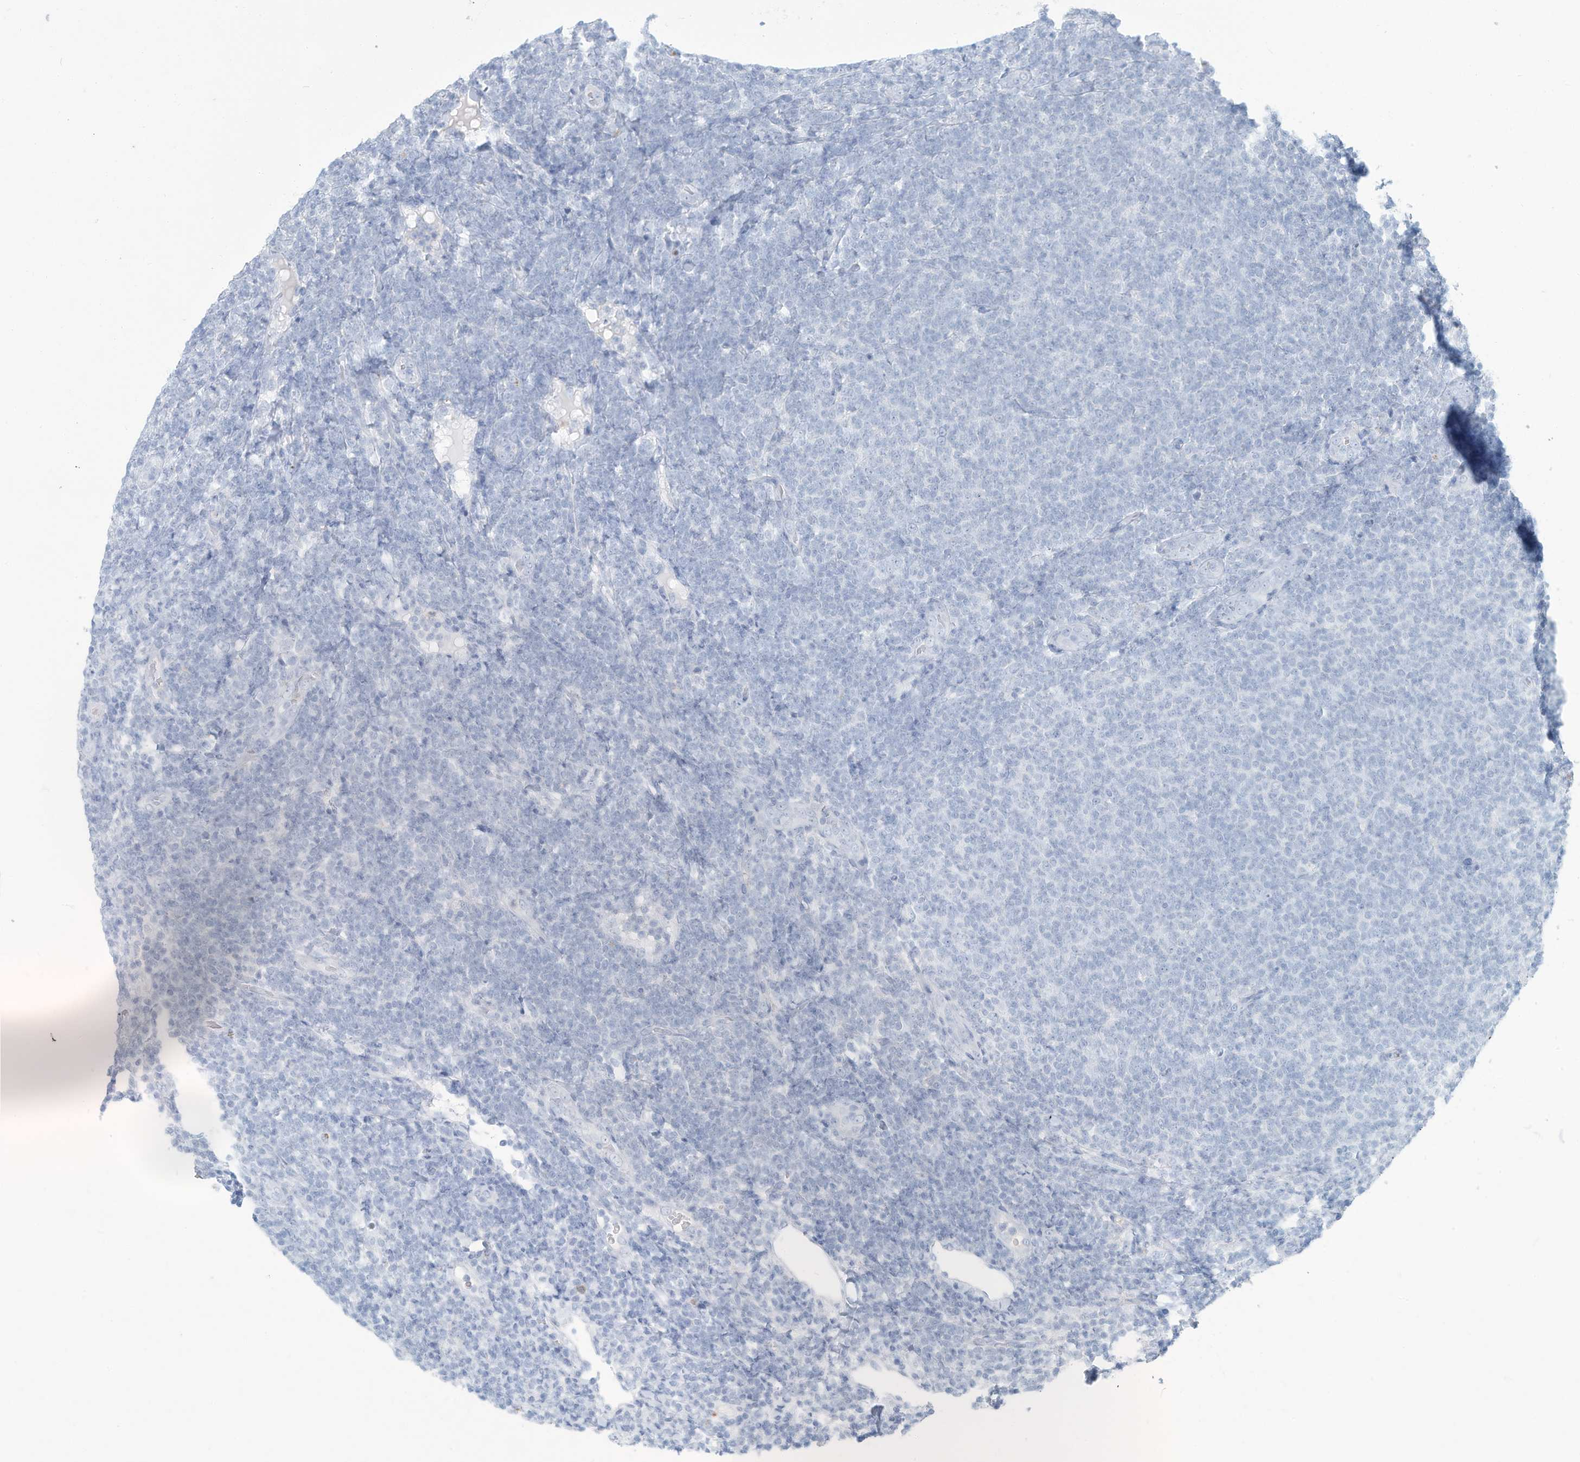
{"staining": {"intensity": "negative", "quantity": "none", "location": "none"}, "tissue": "lymphoma", "cell_type": "Tumor cells", "image_type": "cancer", "snomed": [{"axis": "morphology", "description": "Malignant lymphoma, non-Hodgkin's type, Low grade"}, {"axis": "topography", "description": "Lymph node"}], "caption": "DAB (3,3'-diaminobenzidine) immunohistochemical staining of lymphoma displays no significant staining in tumor cells.", "gene": "ERI2", "patient": {"sex": "male", "age": 66}}